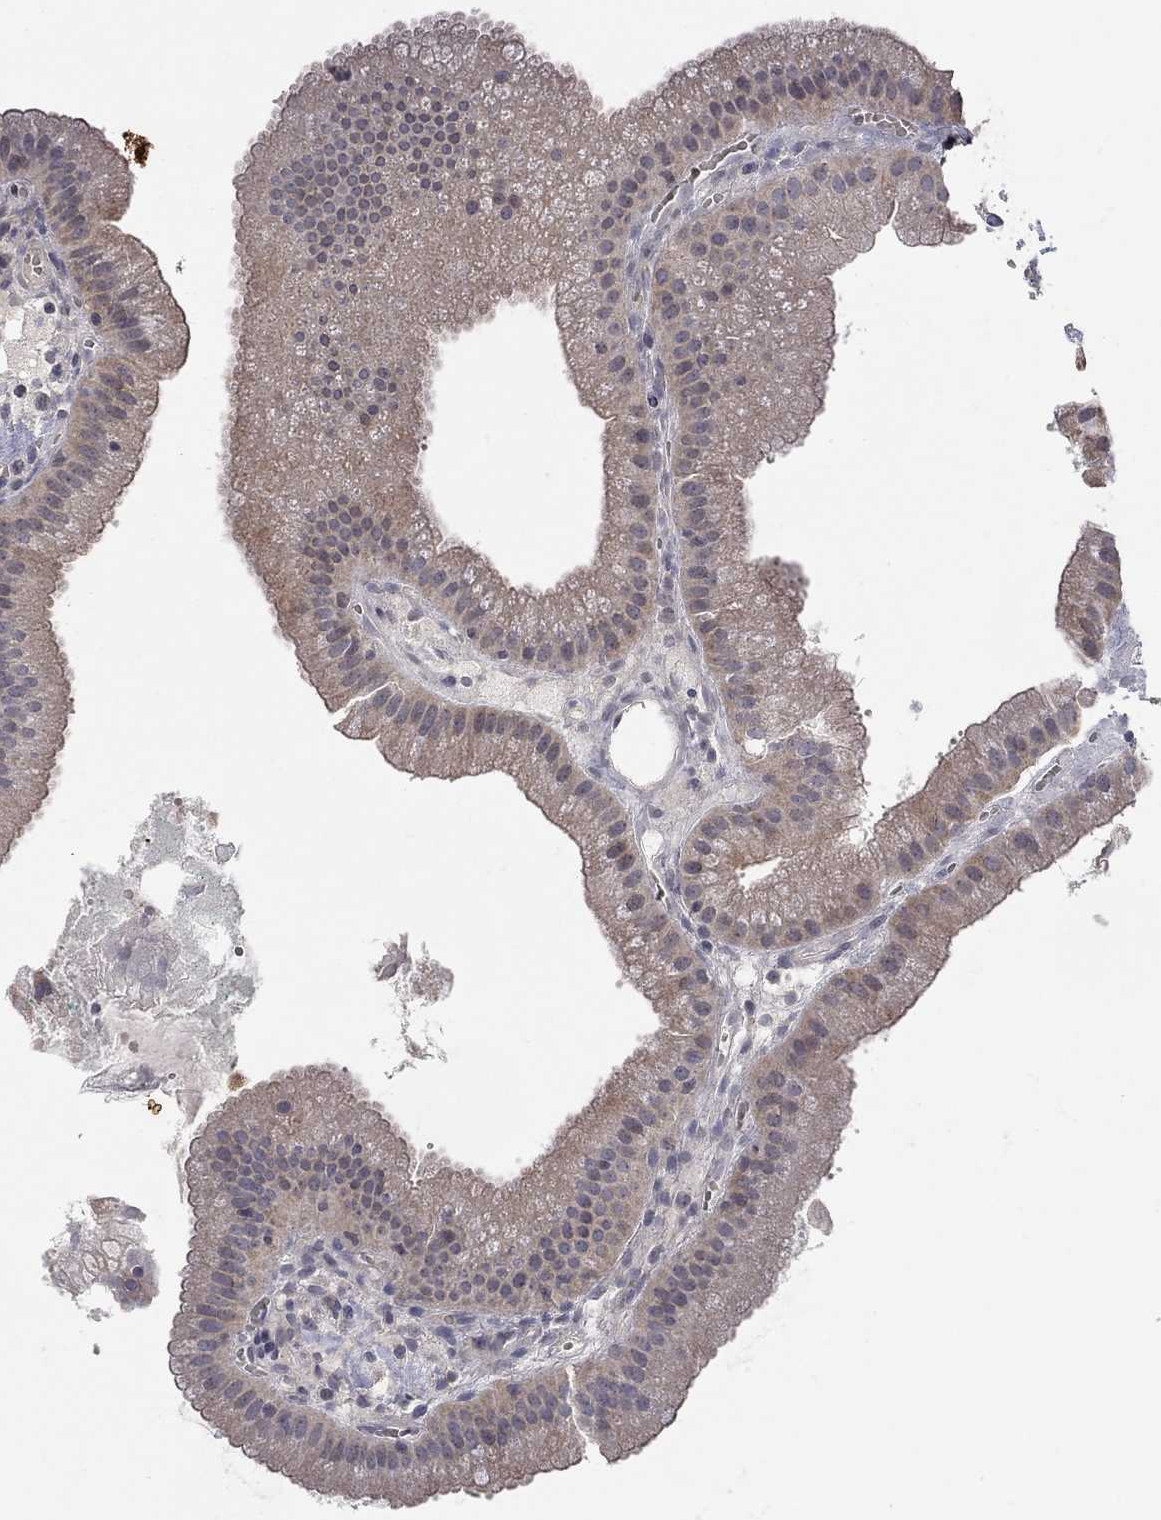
{"staining": {"intensity": "weak", "quantity": "25%-75%", "location": "cytoplasmic/membranous"}, "tissue": "gallbladder", "cell_type": "Glandular cells", "image_type": "normal", "snomed": [{"axis": "morphology", "description": "Normal tissue, NOS"}, {"axis": "topography", "description": "Gallbladder"}], "caption": "IHC of benign gallbladder reveals low levels of weak cytoplasmic/membranous positivity in approximately 25%-75% of glandular cells. (brown staining indicates protein expression, while blue staining denotes nuclei).", "gene": "WASF3", "patient": {"sex": "male", "age": 67}}